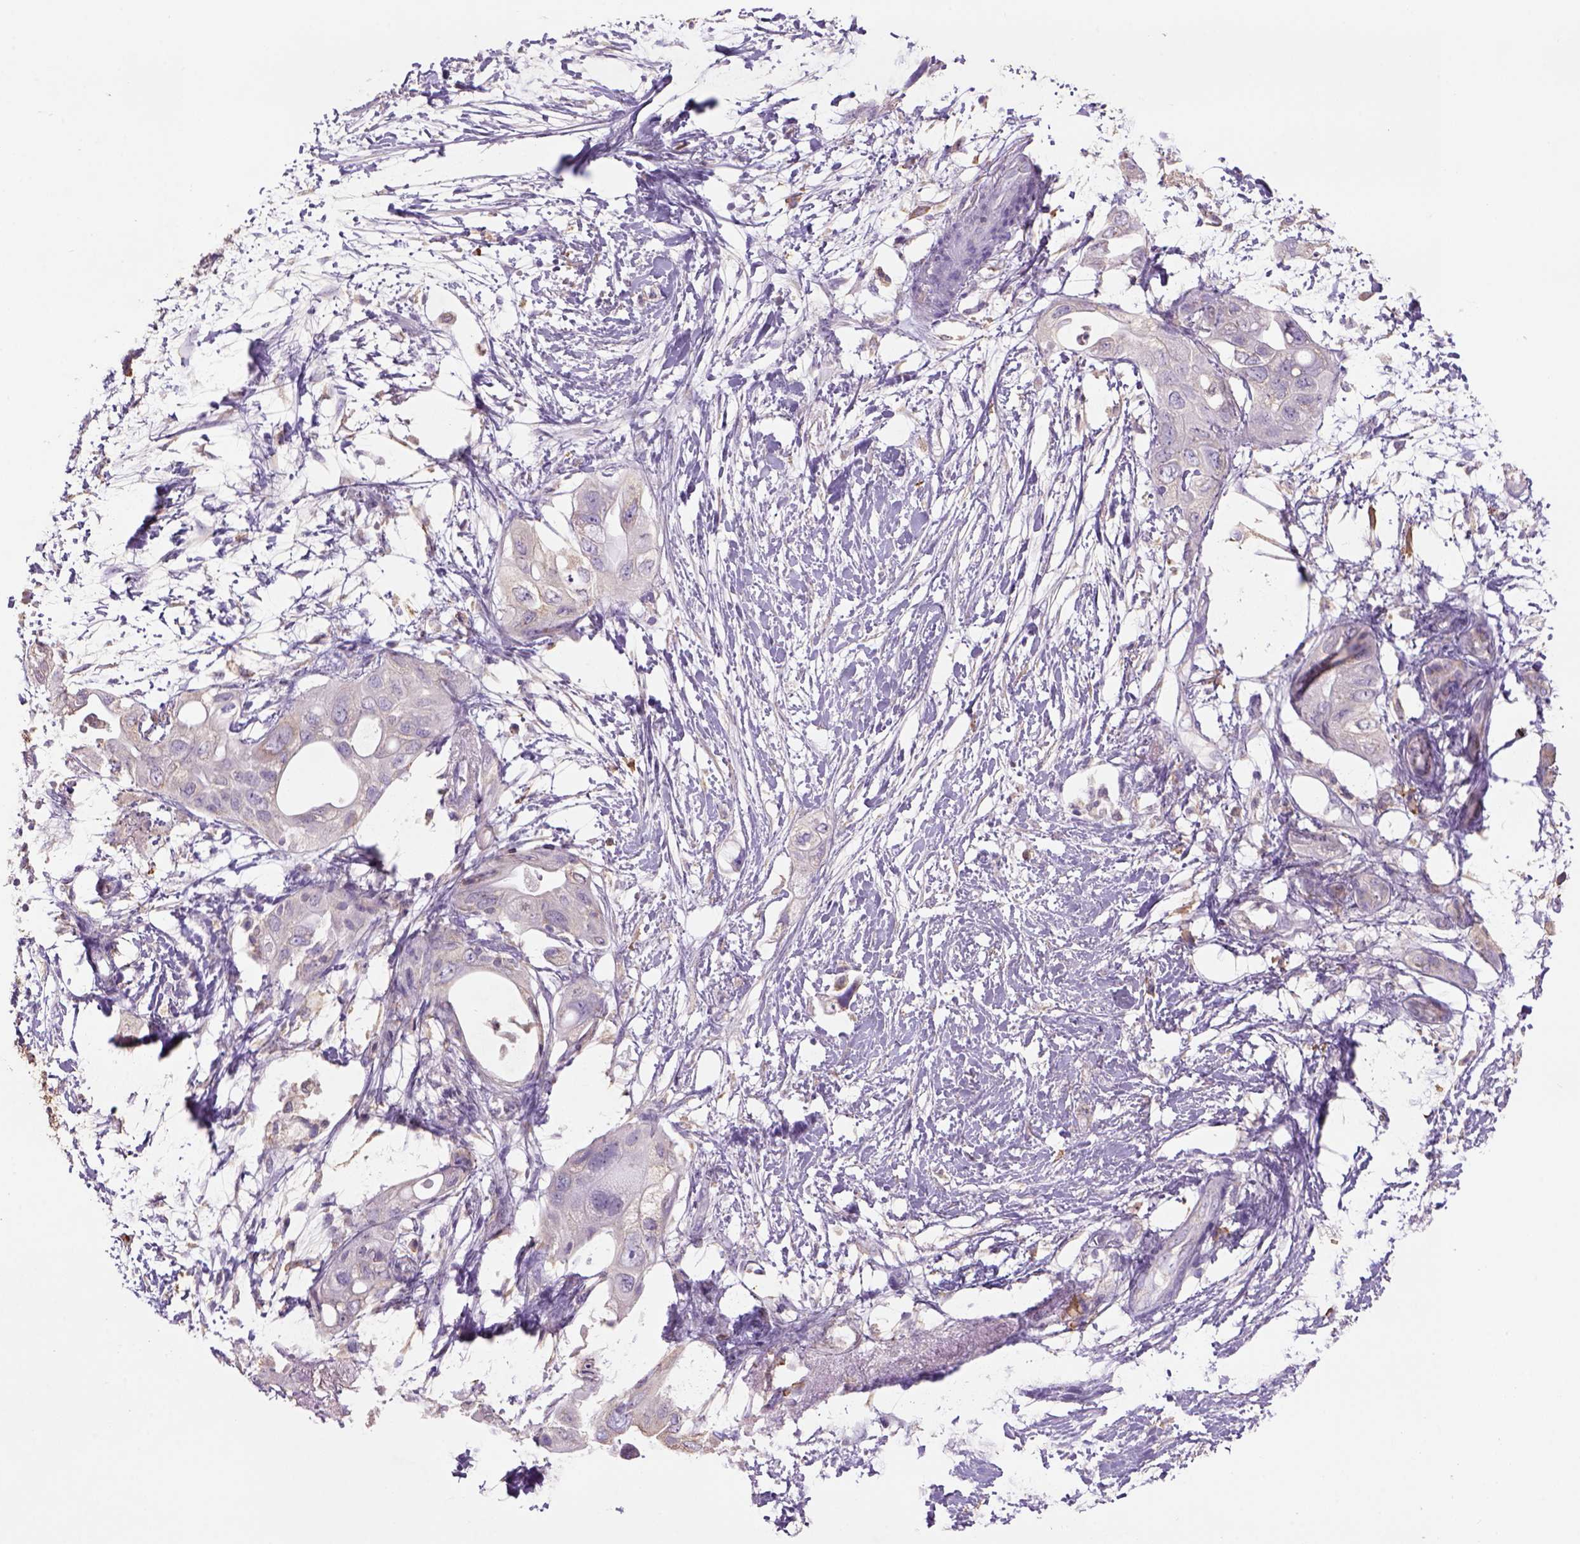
{"staining": {"intensity": "weak", "quantity": "25%-75%", "location": "cytoplasmic/membranous"}, "tissue": "pancreatic cancer", "cell_type": "Tumor cells", "image_type": "cancer", "snomed": [{"axis": "morphology", "description": "Adenocarcinoma, NOS"}, {"axis": "topography", "description": "Pancreas"}], "caption": "Weak cytoplasmic/membranous staining is seen in approximately 25%-75% of tumor cells in adenocarcinoma (pancreatic).", "gene": "NAALAD2", "patient": {"sex": "female", "age": 72}}